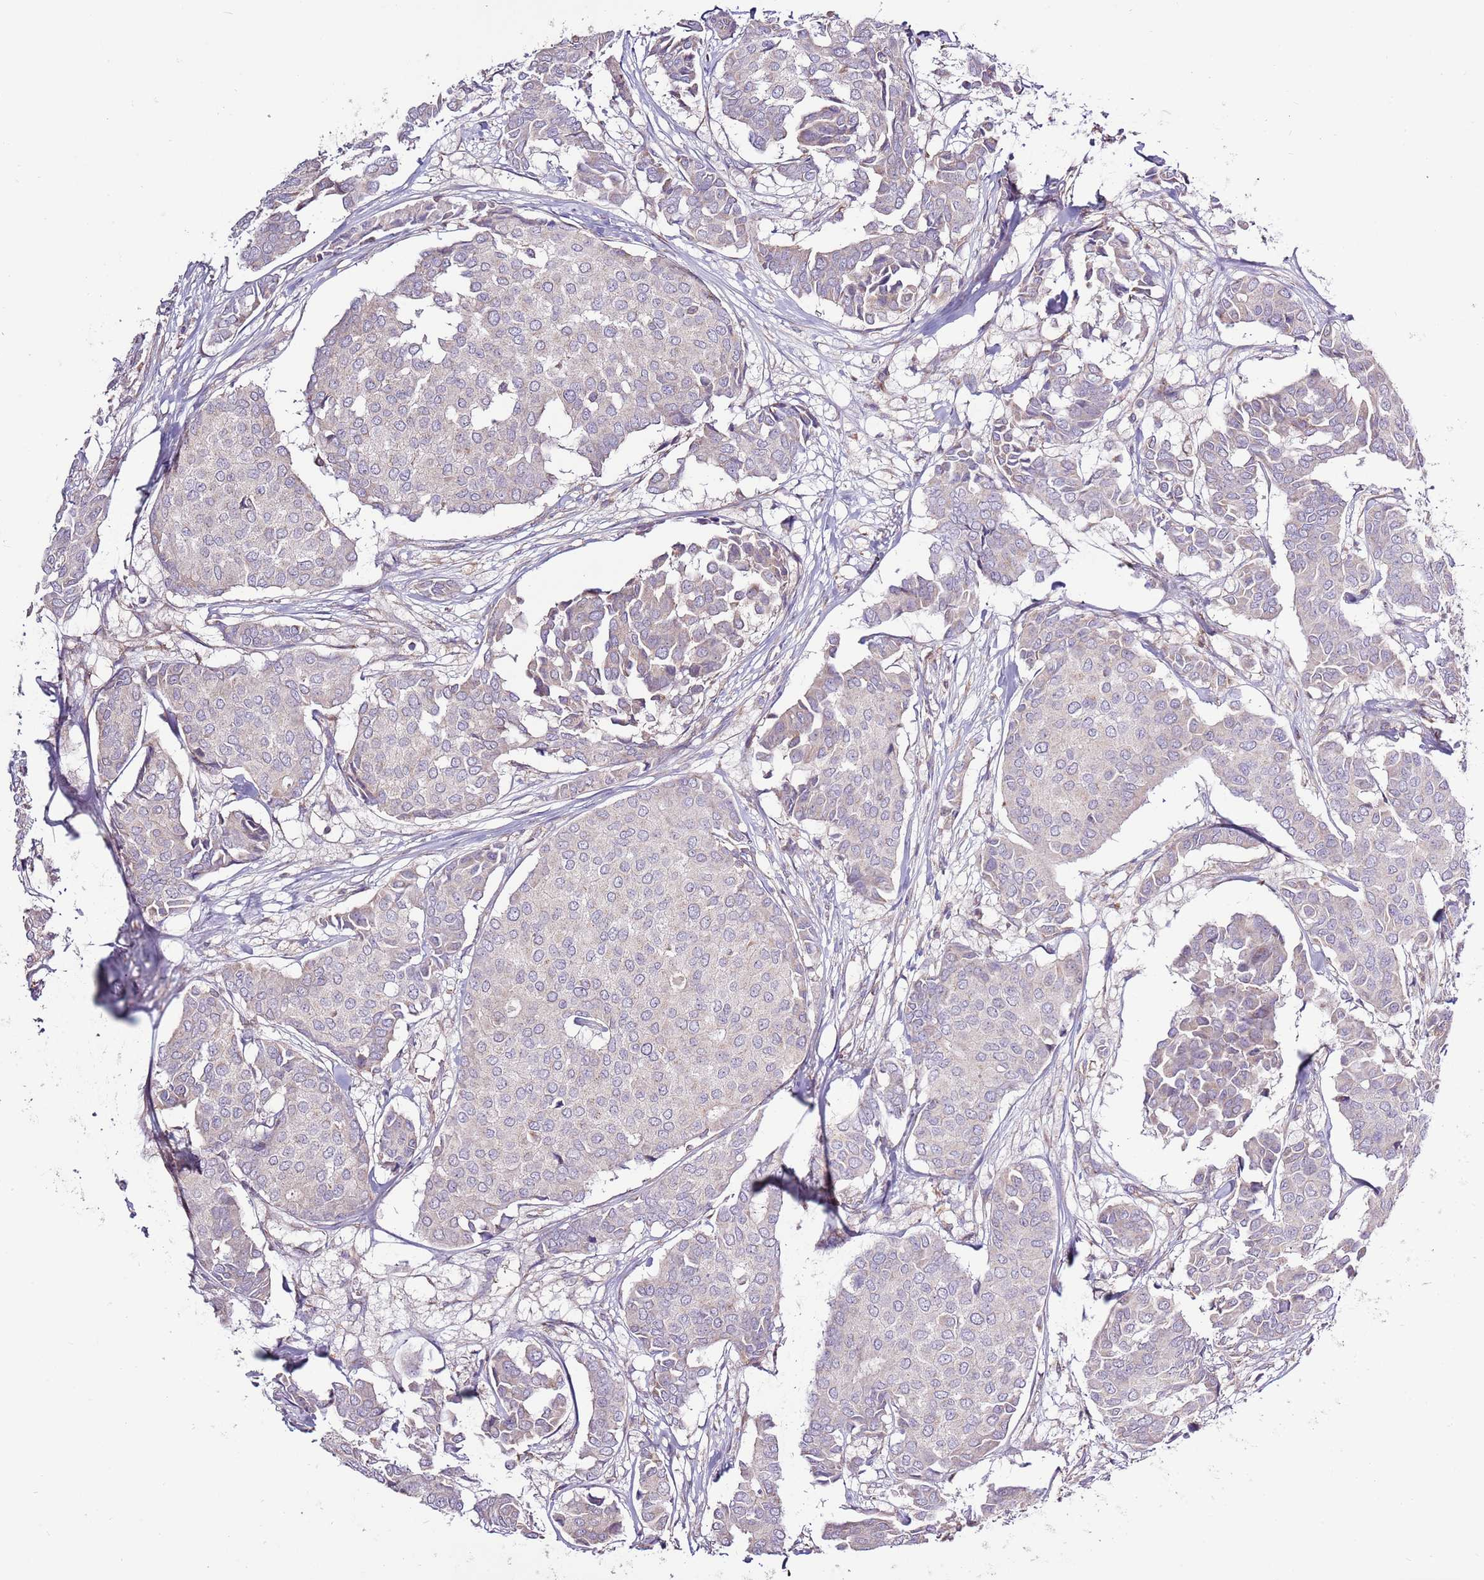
{"staining": {"intensity": "negative", "quantity": "none", "location": "none"}, "tissue": "breast cancer", "cell_type": "Tumor cells", "image_type": "cancer", "snomed": [{"axis": "morphology", "description": "Duct carcinoma"}, {"axis": "topography", "description": "Breast"}], "caption": "Human breast cancer stained for a protein using immunohistochemistry displays no expression in tumor cells.", "gene": "SMG1", "patient": {"sex": "female", "age": 75}}